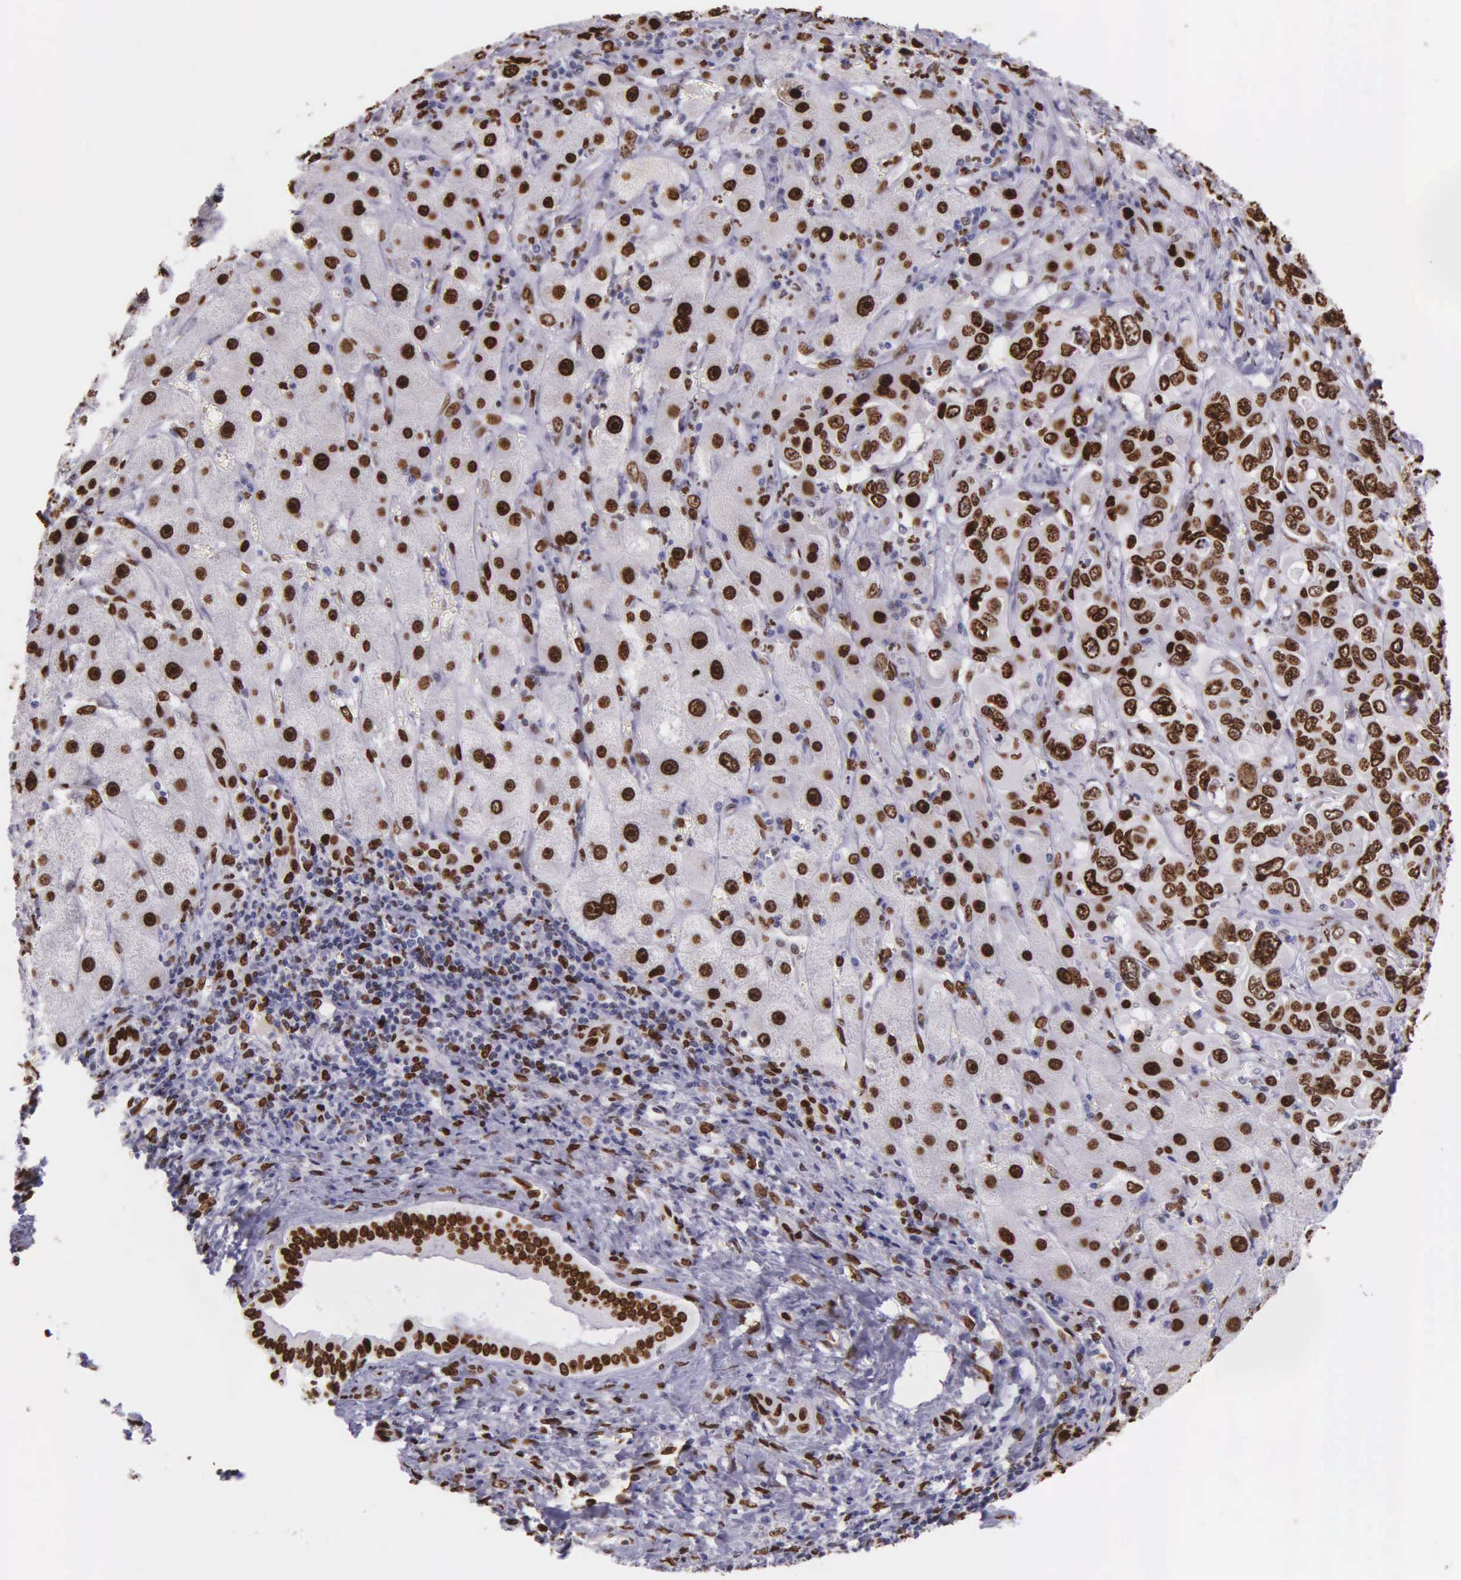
{"staining": {"intensity": "strong", "quantity": ">75%", "location": "nuclear"}, "tissue": "liver cancer", "cell_type": "Tumor cells", "image_type": "cancer", "snomed": [{"axis": "morphology", "description": "Cholangiocarcinoma"}, {"axis": "topography", "description": "Liver"}], "caption": "IHC micrograph of neoplastic tissue: human liver cholangiocarcinoma stained using immunohistochemistry shows high levels of strong protein expression localized specifically in the nuclear of tumor cells, appearing as a nuclear brown color.", "gene": "H1-0", "patient": {"sex": "female", "age": 79}}